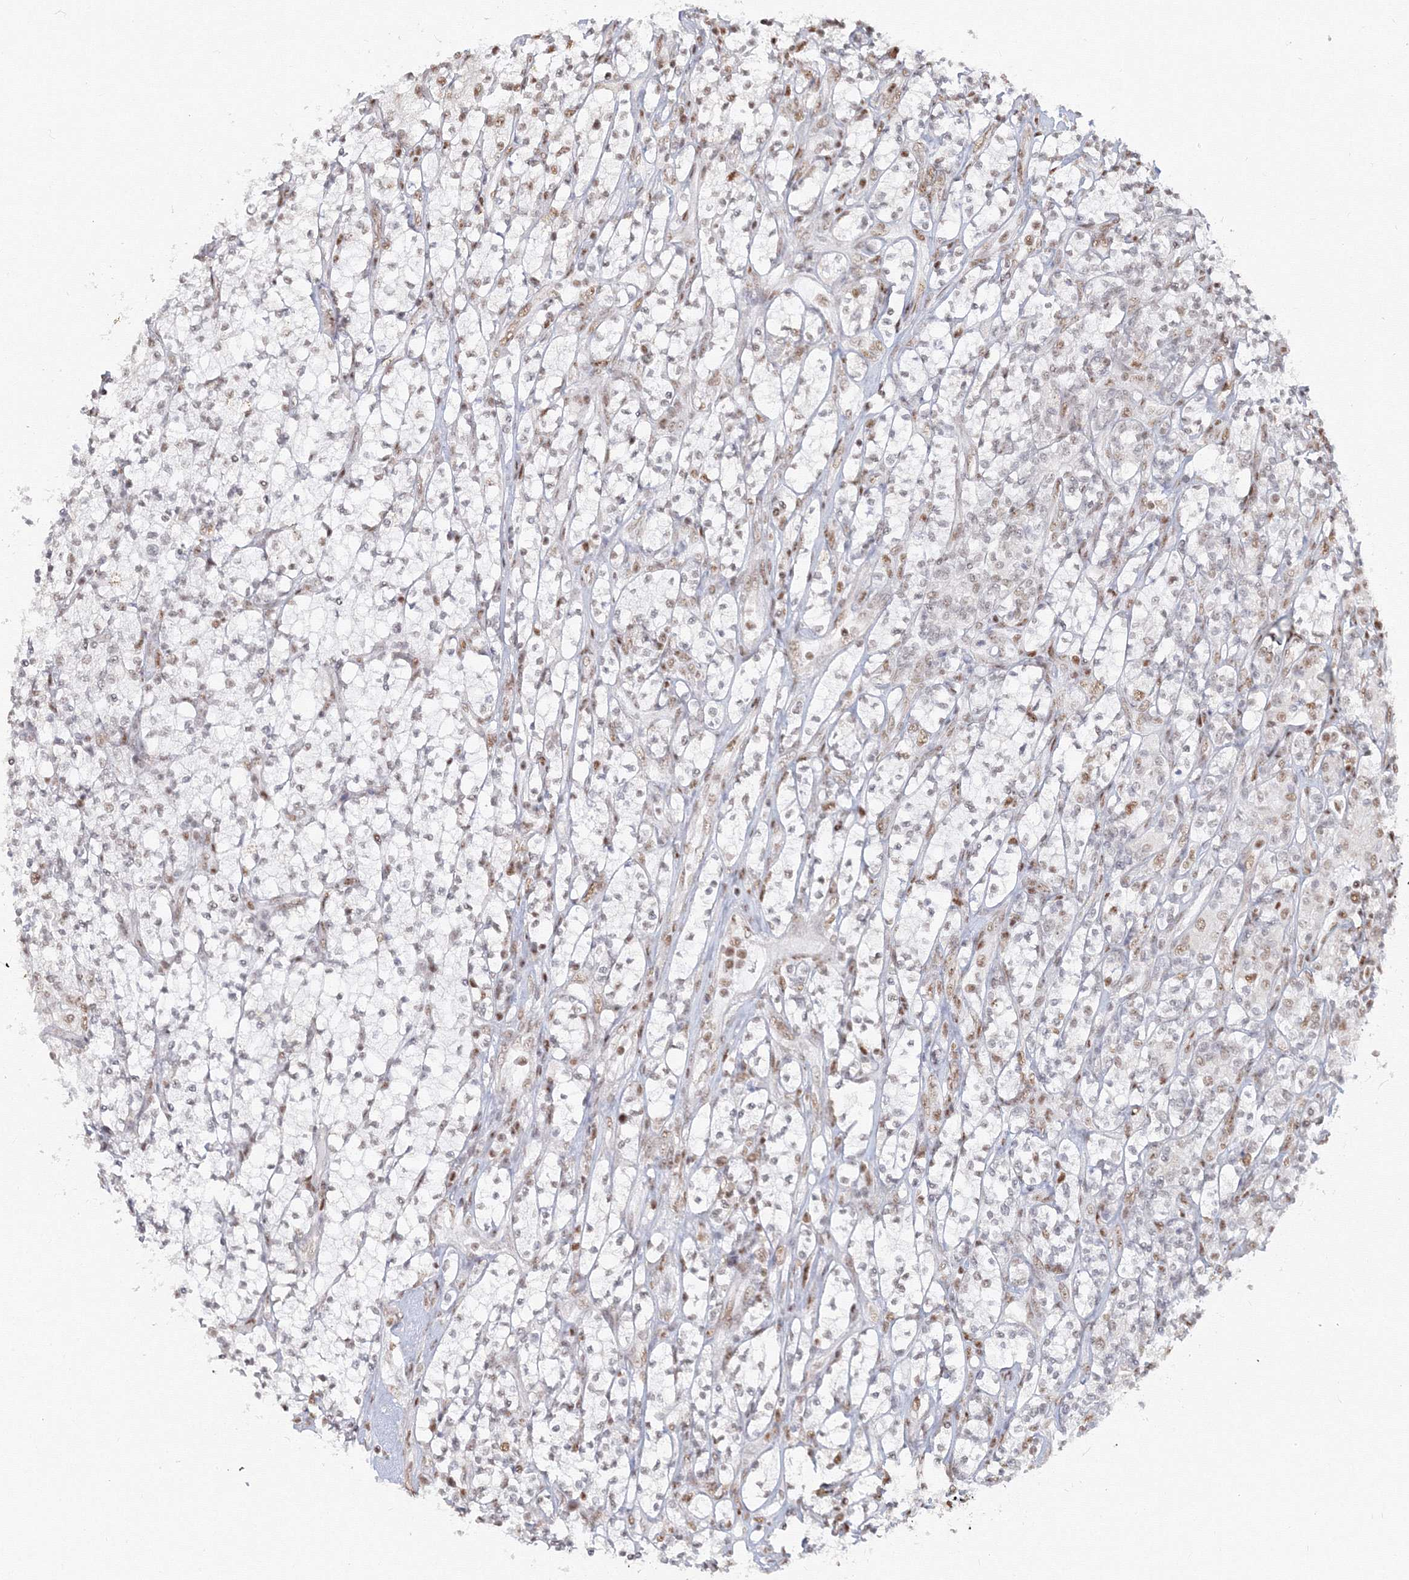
{"staining": {"intensity": "weak", "quantity": ">75%", "location": "nuclear"}, "tissue": "renal cancer", "cell_type": "Tumor cells", "image_type": "cancer", "snomed": [{"axis": "morphology", "description": "Adenocarcinoma, NOS"}, {"axis": "topography", "description": "Kidney"}], "caption": "DAB immunohistochemical staining of adenocarcinoma (renal) exhibits weak nuclear protein staining in approximately >75% of tumor cells.", "gene": "PPP4R2", "patient": {"sex": "male", "age": 77}}